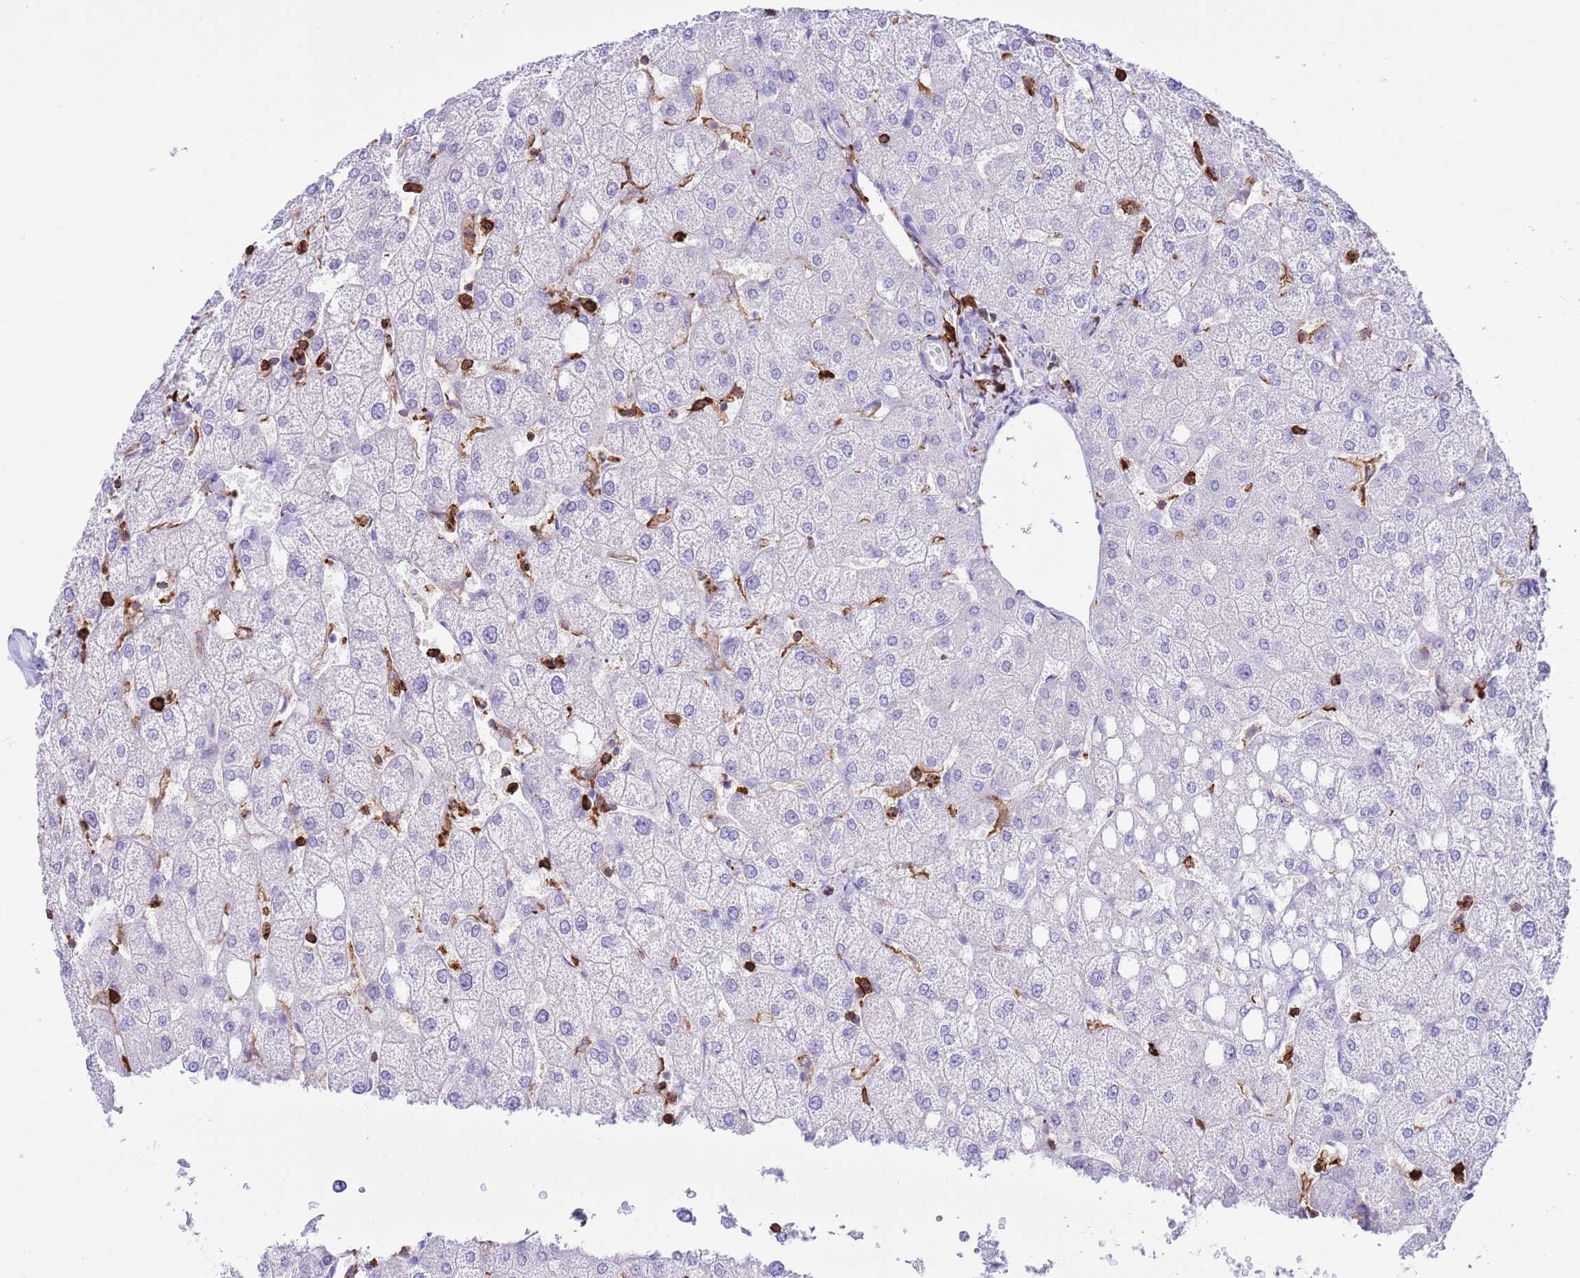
{"staining": {"intensity": "negative", "quantity": "none", "location": "none"}, "tissue": "liver", "cell_type": "Cholangiocytes", "image_type": "normal", "snomed": [{"axis": "morphology", "description": "Normal tissue, NOS"}, {"axis": "topography", "description": "Liver"}], "caption": "A micrograph of human liver is negative for staining in cholangiocytes. The staining was performed using DAB (3,3'-diaminobenzidine) to visualize the protein expression in brown, while the nuclei were stained in blue with hematoxylin (Magnification: 20x).", "gene": "EFHD2", "patient": {"sex": "female", "age": 54}}